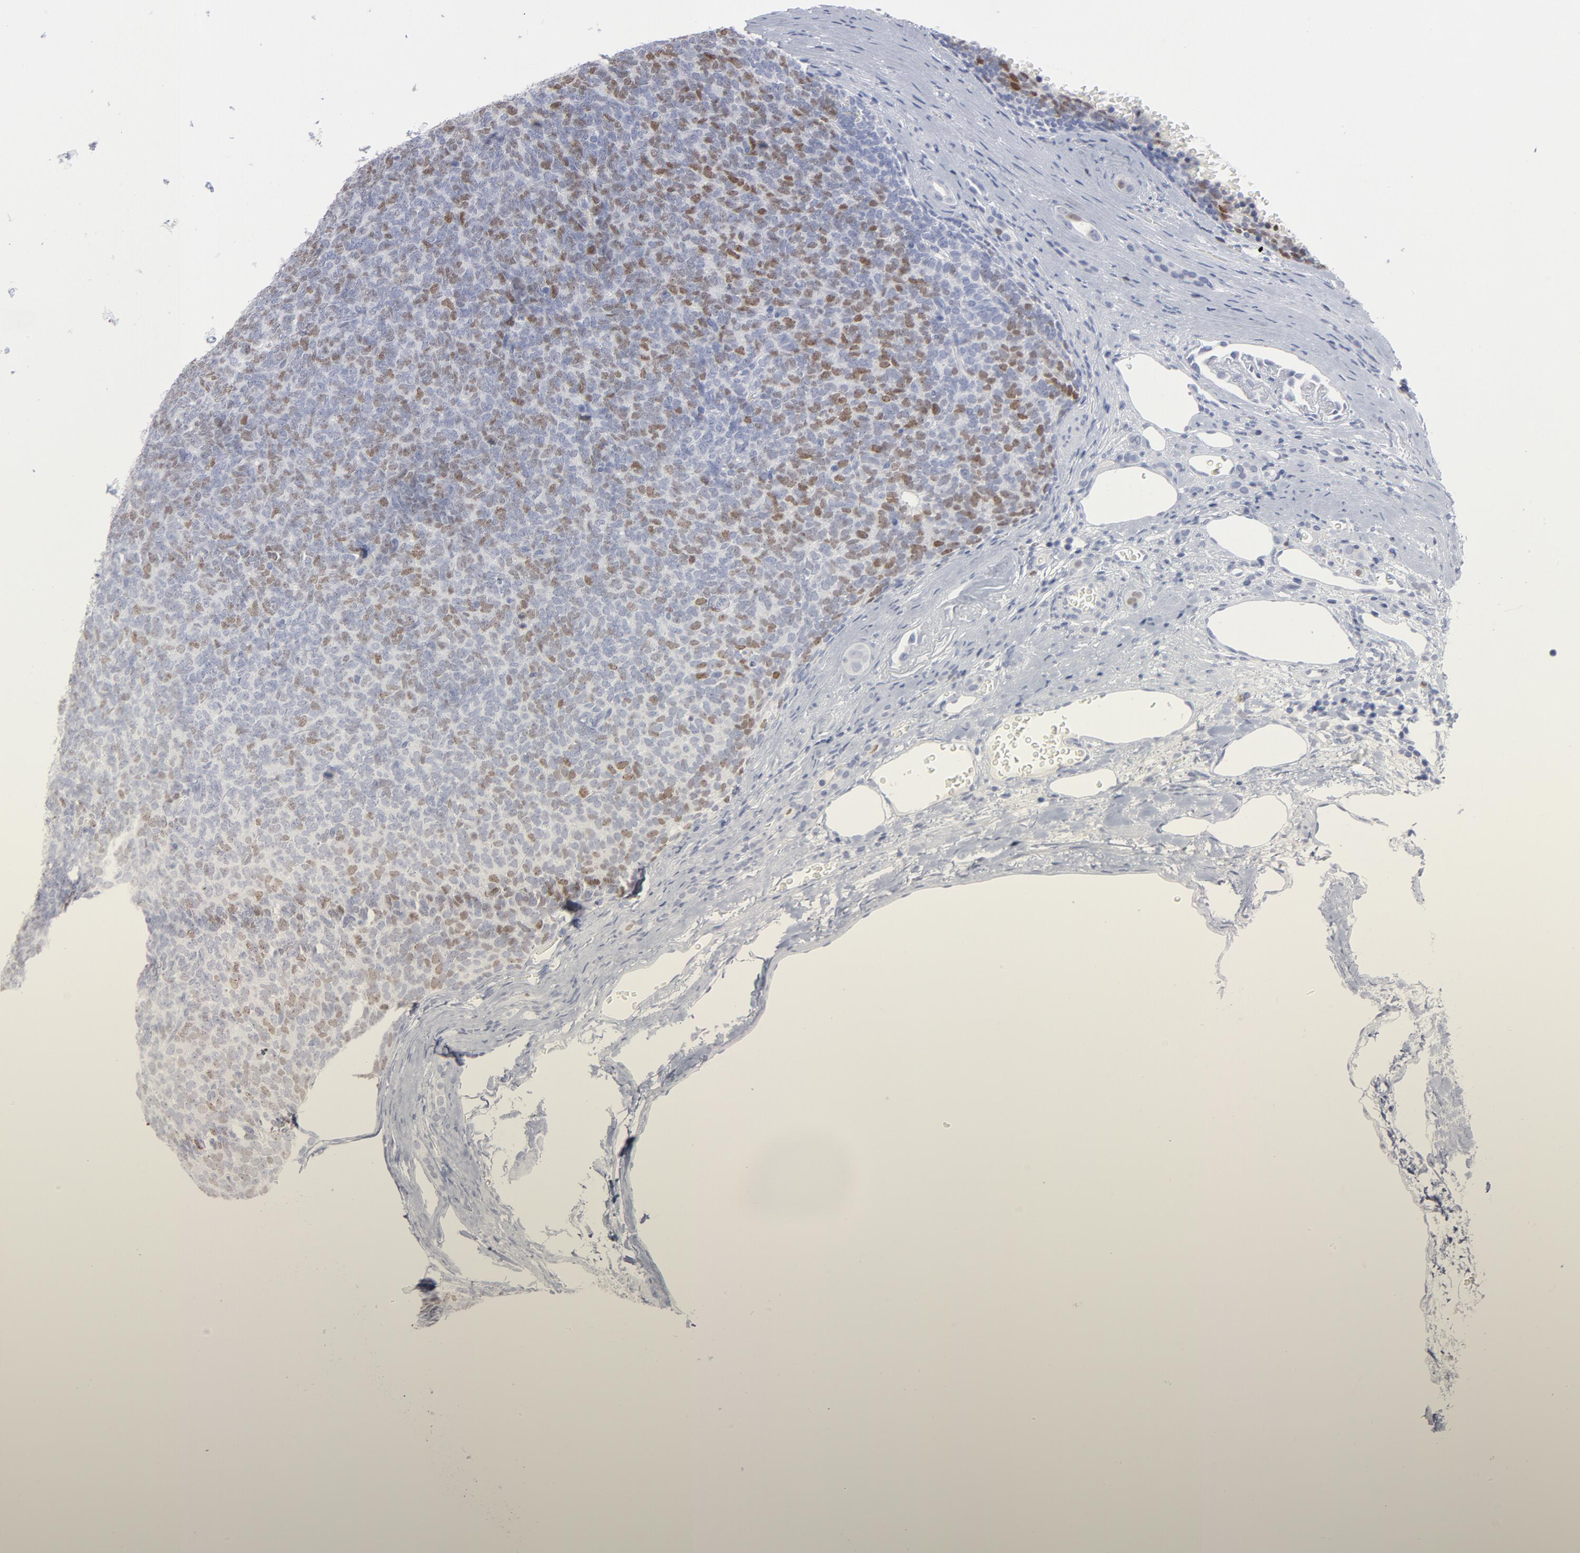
{"staining": {"intensity": "moderate", "quantity": "<25%", "location": "nuclear"}, "tissue": "renal cancer", "cell_type": "Tumor cells", "image_type": "cancer", "snomed": [{"axis": "morphology", "description": "Neoplasm, malignant, NOS"}, {"axis": "topography", "description": "Kidney"}], "caption": "About <25% of tumor cells in human renal cancer (neoplasm (malignant)) show moderate nuclear protein staining as visualized by brown immunohistochemical staining.", "gene": "MCM7", "patient": {"sex": "male", "age": 28}}